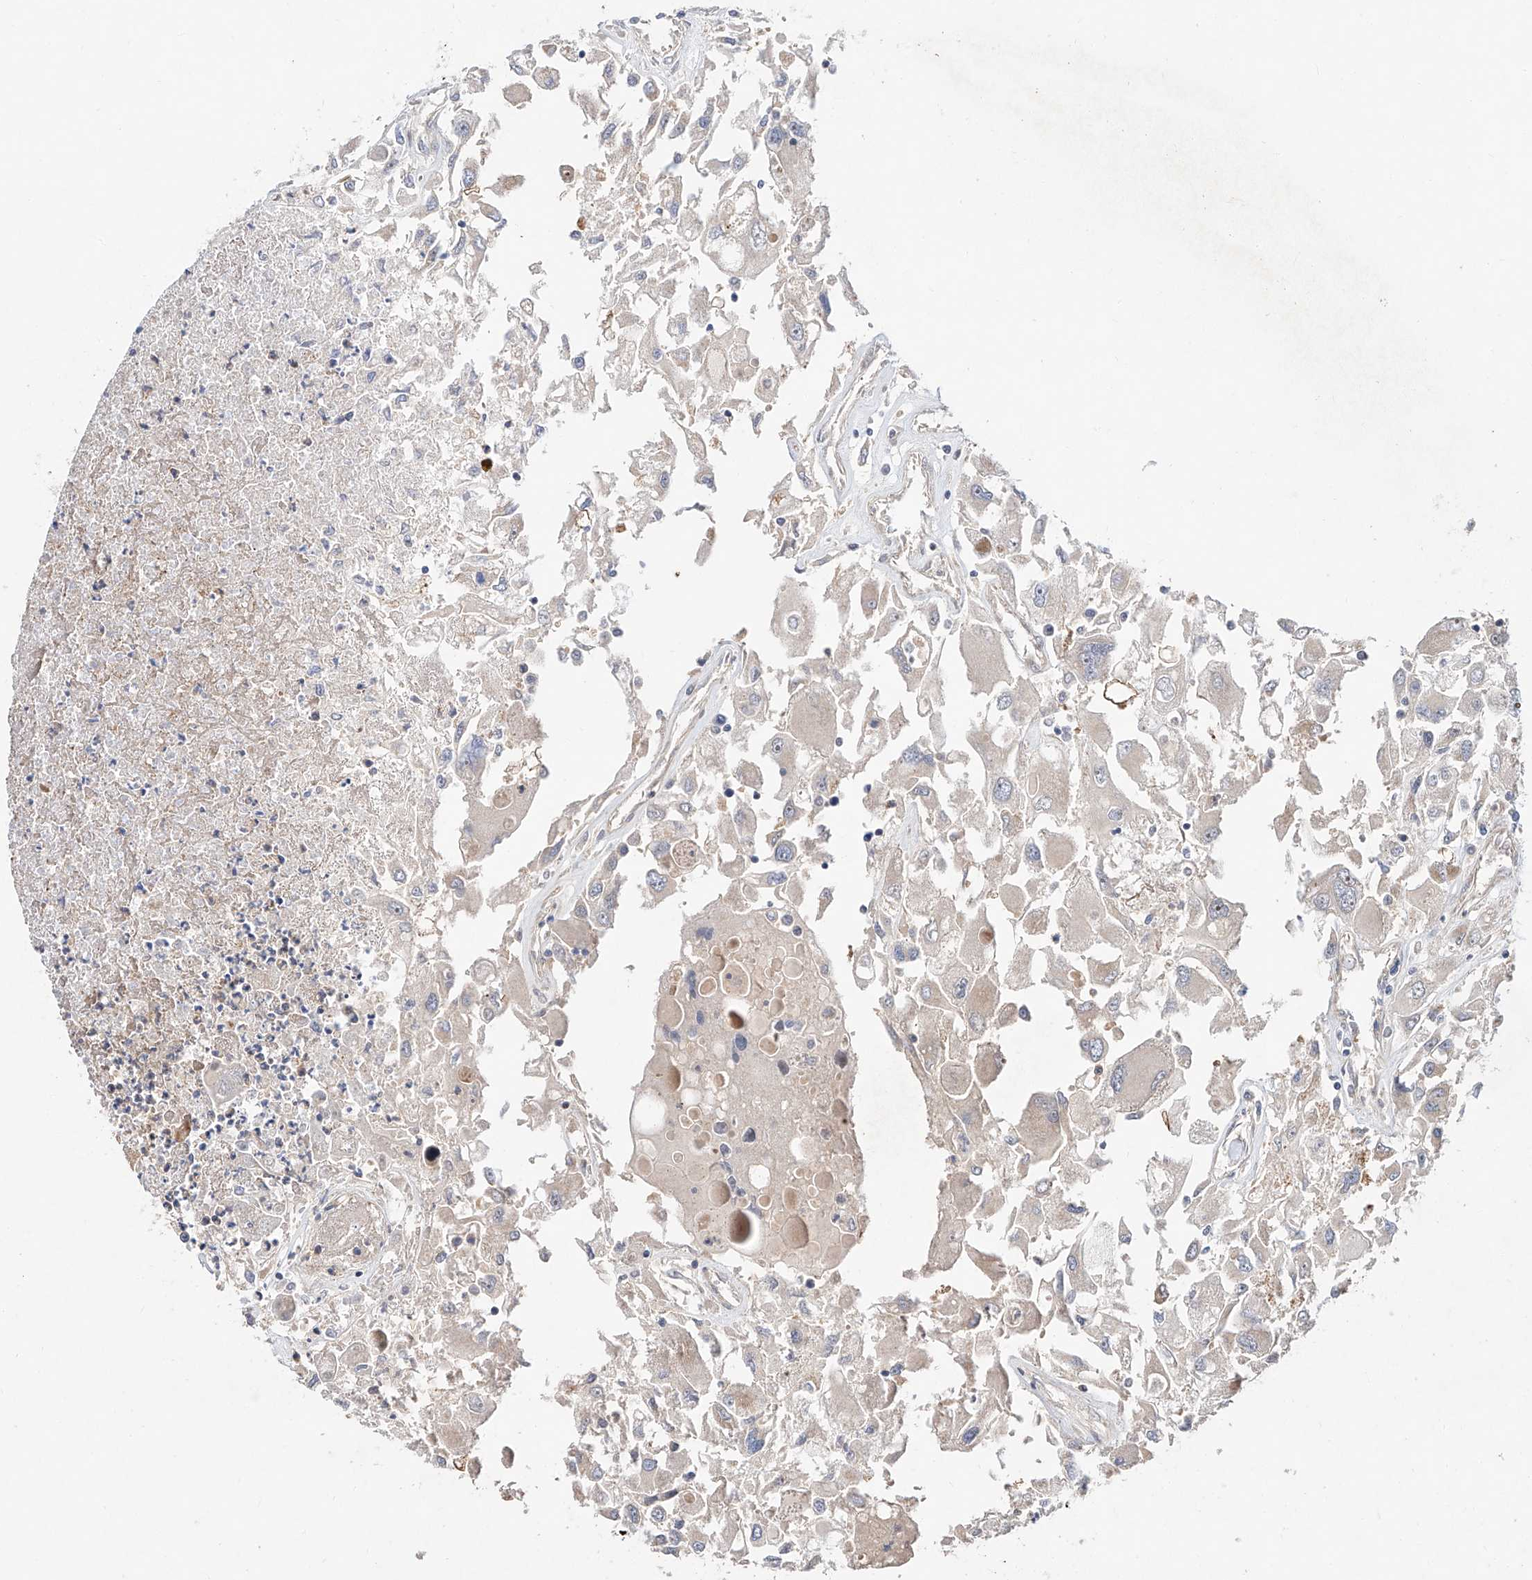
{"staining": {"intensity": "negative", "quantity": "none", "location": "none"}, "tissue": "renal cancer", "cell_type": "Tumor cells", "image_type": "cancer", "snomed": [{"axis": "morphology", "description": "Adenocarcinoma, NOS"}, {"axis": "topography", "description": "Kidney"}], "caption": "DAB (3,3'-diaminobenzidine) immunohistochemical staining of human renal adenocarcinoma displays no significant staining in tumor cells. Brightfield microscopy of immunohistochemistry (IHC) stained with DAB (3,3'-diaminobenzidine) (brown) and hematoxylin (blue), captured at high magnification.", "gene": "FUCA2", "patient": {"sex": "female", "age": 52}}